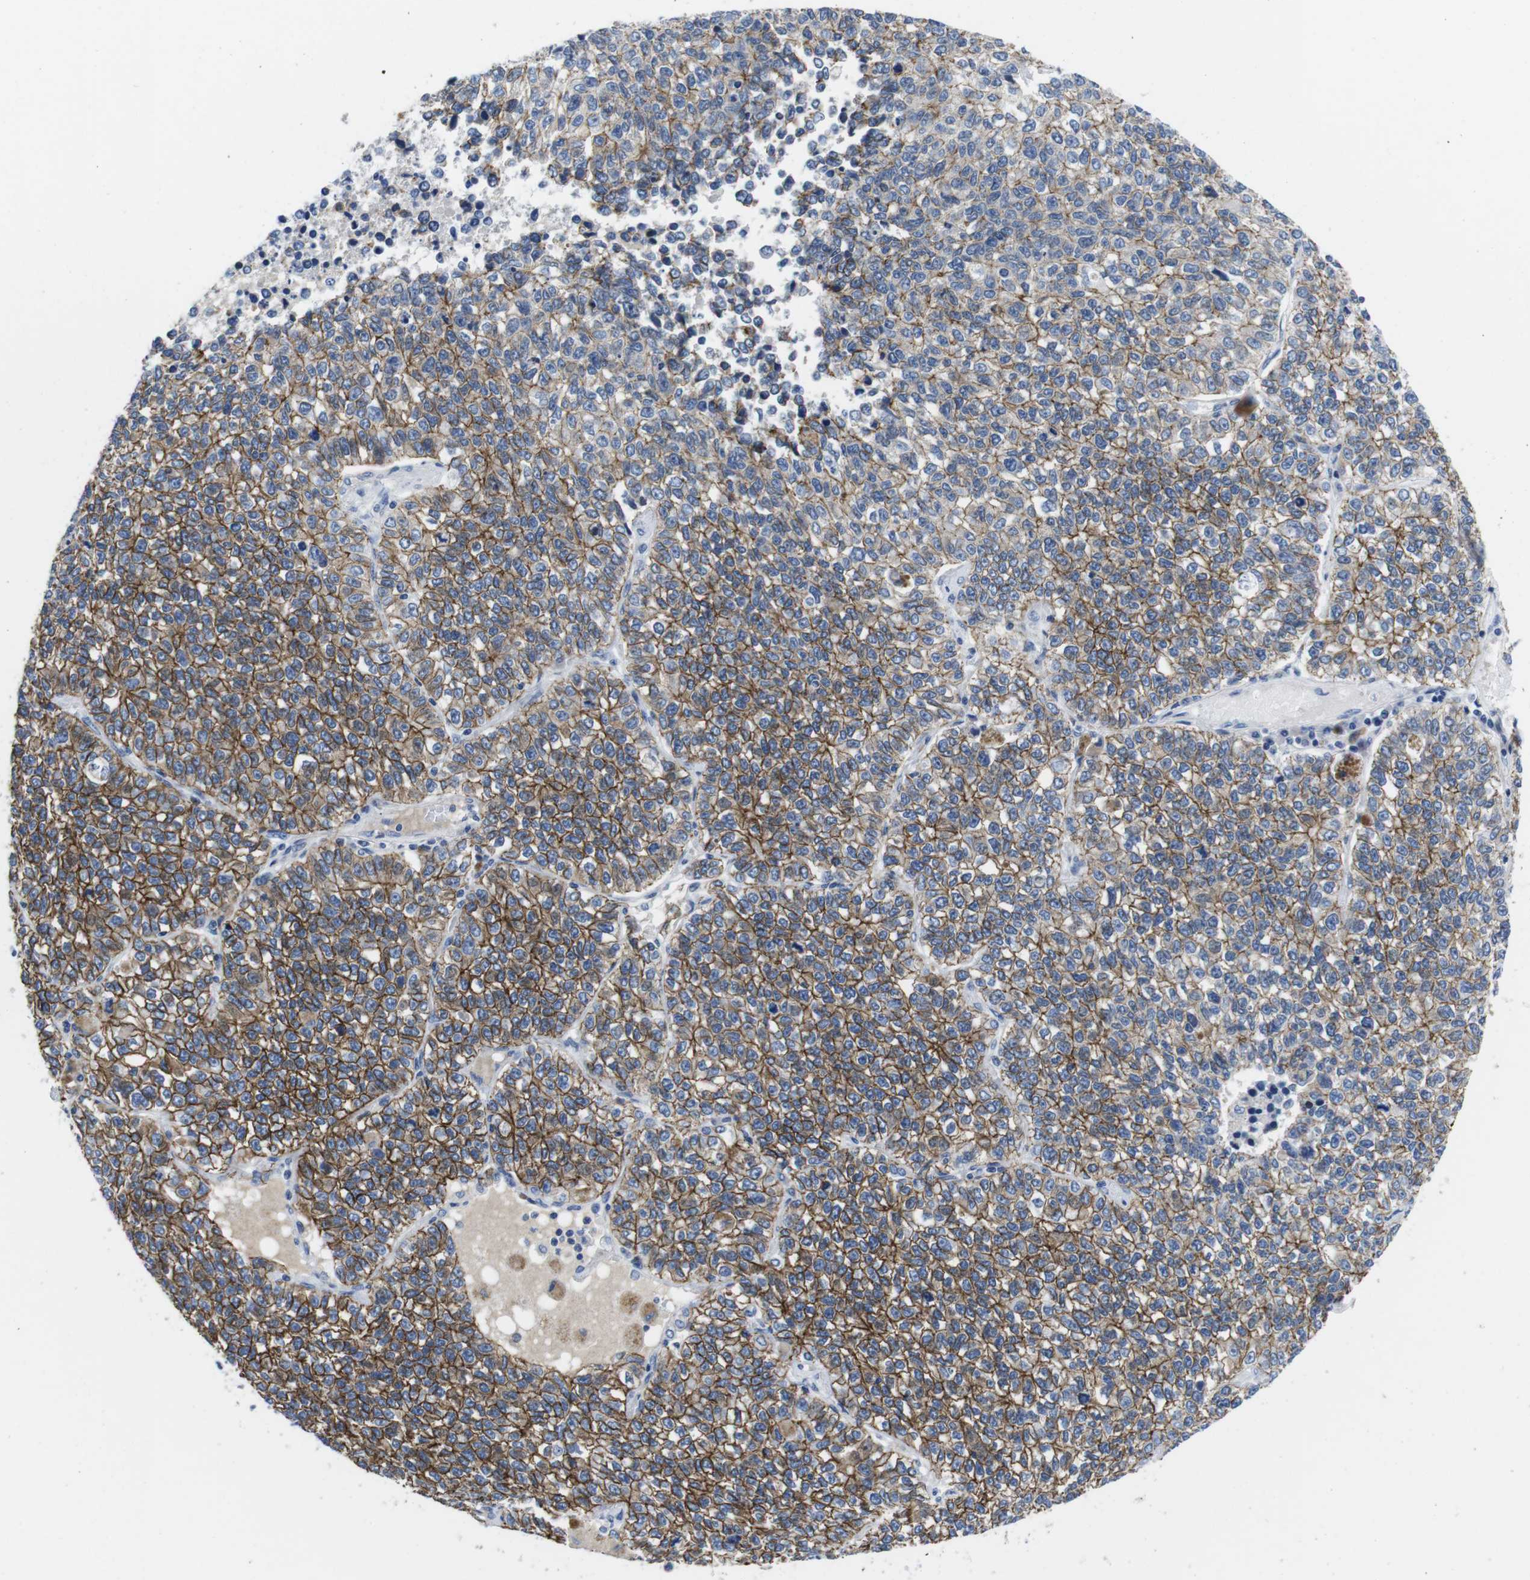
{"staining": {"intensity": "strong", "quantity": ">75%", "location": "cytoplasmic/membranous"}, "tissue": "lung cancer", "cell_type": "Tumor cells", "image_type": "cancer", "snomed": [{"axis": "morphology", "description": "Adenocarcinoma, NOS"}, {"axis": "topography", "description": "Lung"}], "caption": "Approximately >75% of tumor cells in lung cancer demonstrate strong cytoplasmic/membranous protein staining as visualized by brown immunohistochemical staining.", "gene": "SCRIB", "patient": {"sex": "male", "age": 49}}